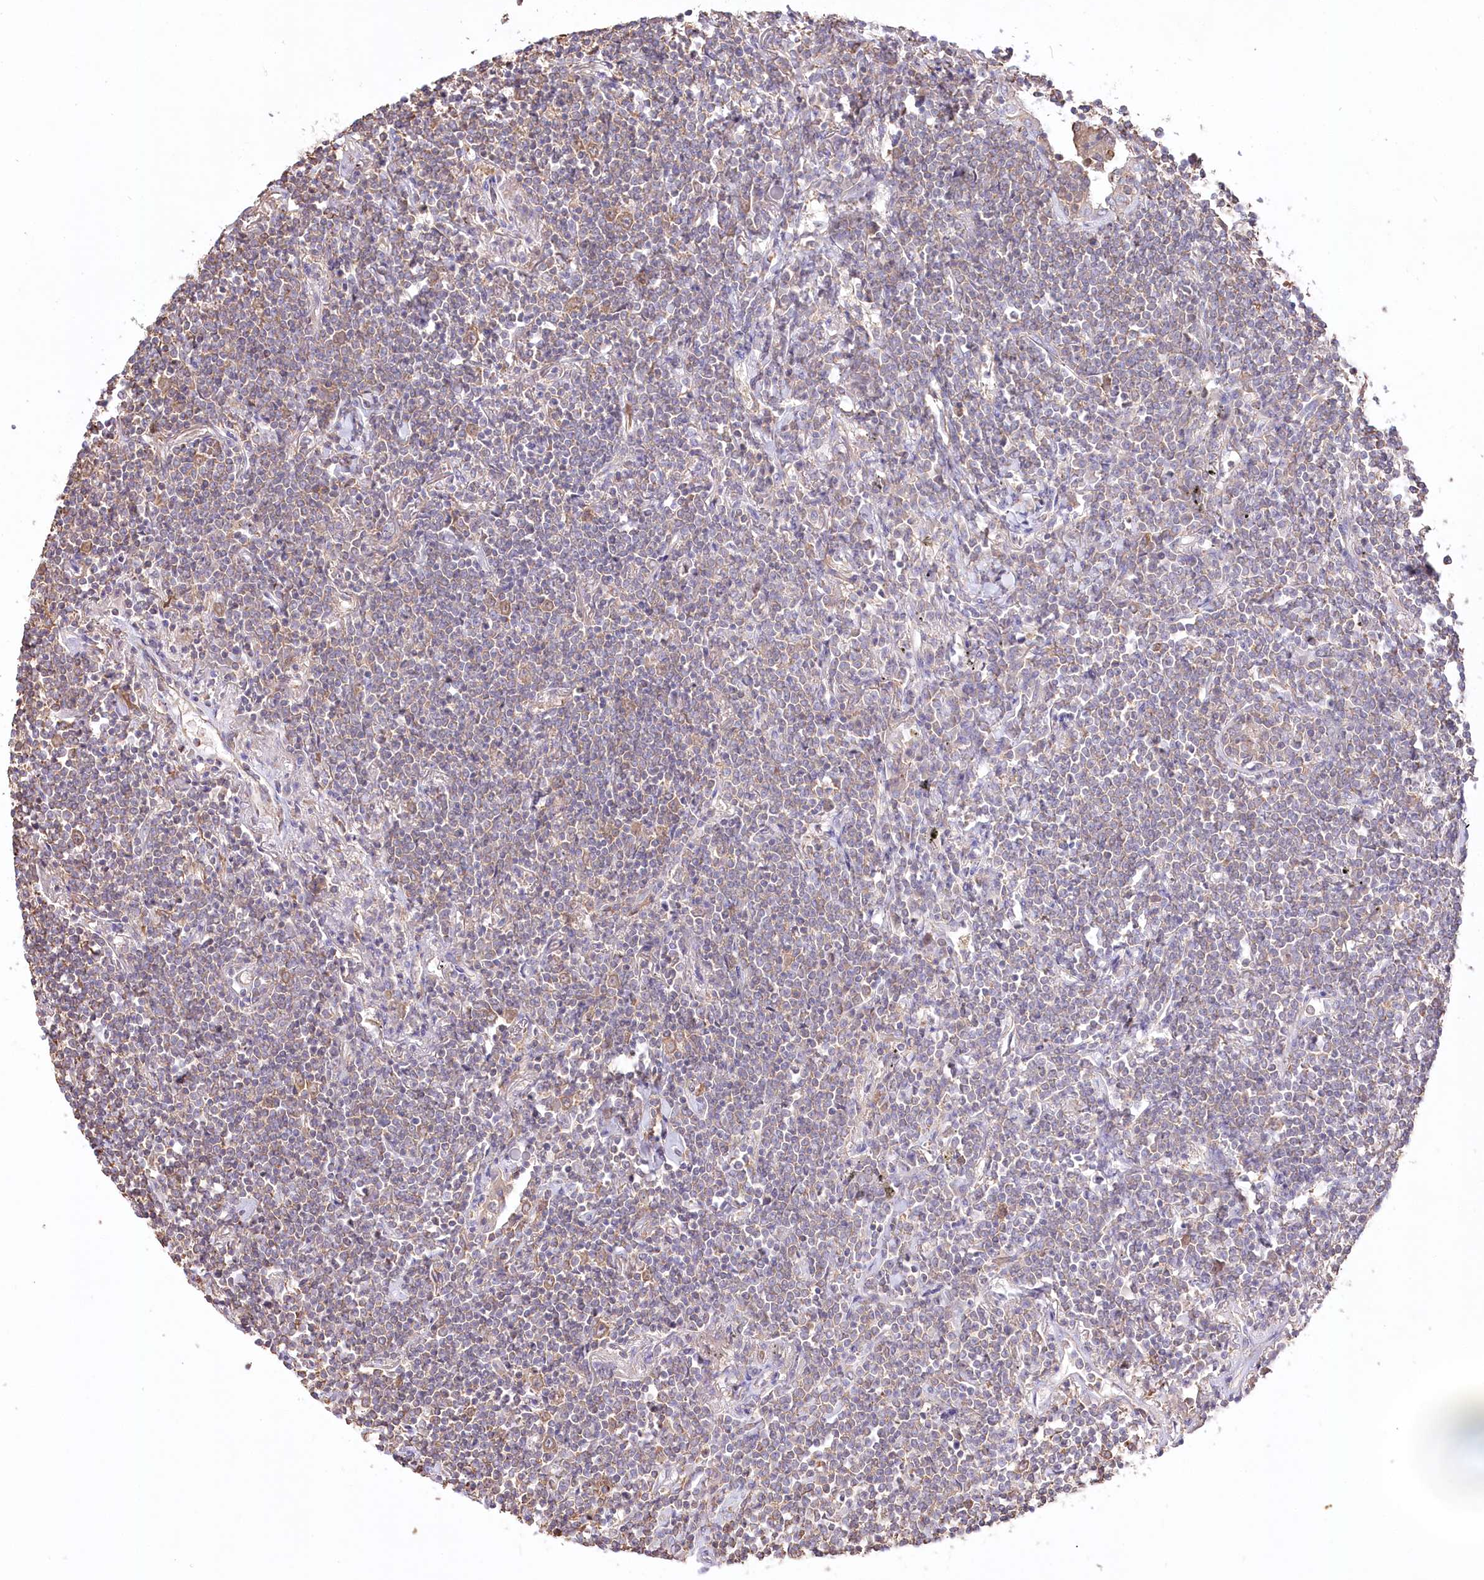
{"staining": {"intensity": "negative", "quantity": "none", "location": "none"}, "tissue": "lymphoma", "cell_type": "Tumor cells", "image_type": "cancer", "snomed": [{"axis": "morphology", "description": "Malignant lymphoma, non-Hodgkin's type, Low grade"}, {"axis": "topography", "description": "Lung"}], "caption": "Protein analysis of lymphoma exhibits no significant expression in tumor cells. Brightfield microscopy of immunohistochemistry (IHC) stained with DAB (brown) and hematoxylin (blue), captured at high magnification.", "gene": "UMPS", "patient": {"sex": "female", "age": 71}}